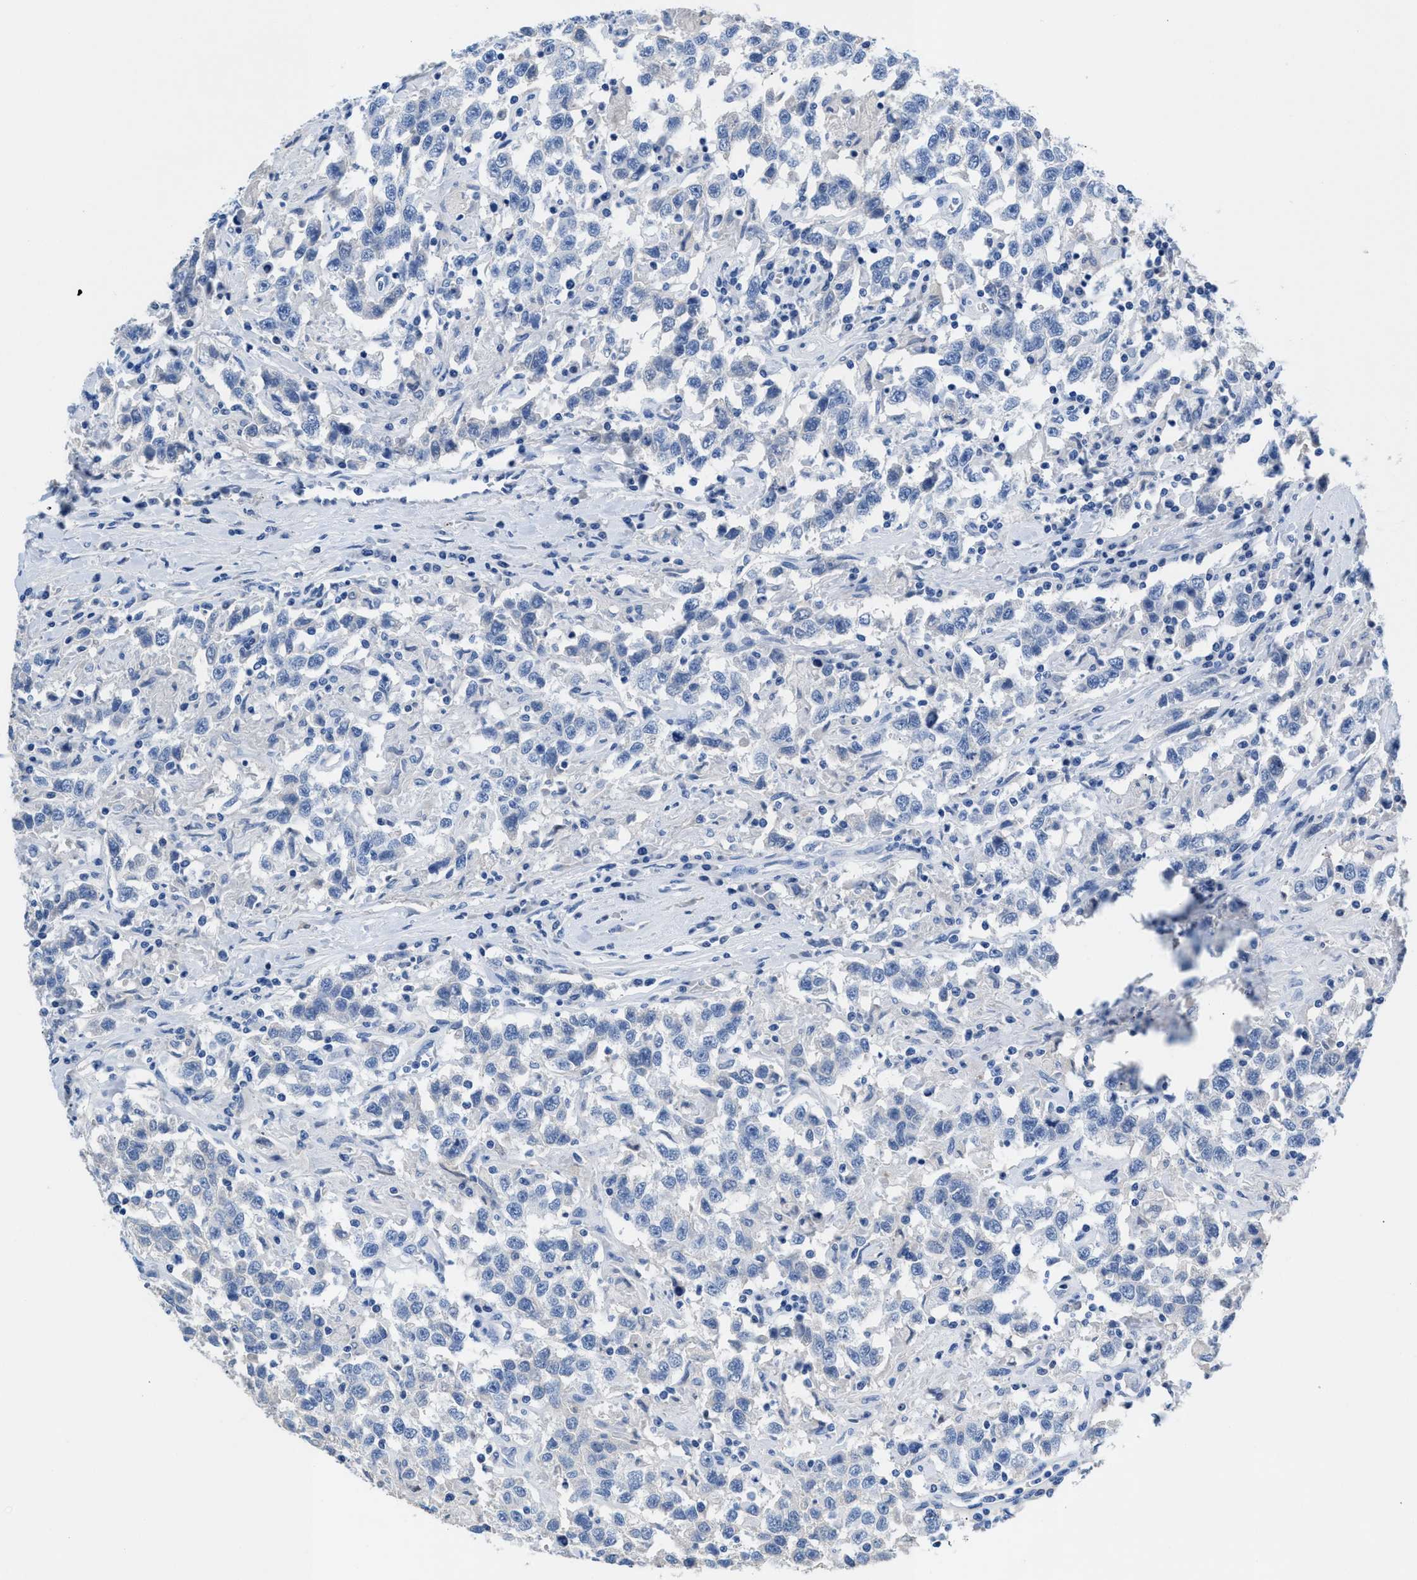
{"staining": {"intensity": "negative", "quantity": "none", "location": "none"}, "tissue": "testis cancer", "cell_type": "Tumor cells", "image_type": "cancer", "snomed": [{"axis": "morphology", "description": "Seminoma, NOS"}, {"axis": "topography", "description": "Testis"}], "caption": "Protein analysis of testis cancer (seminoma) exhibits no significant expression in tumor cells. The staining was performed using DAB (3,3'-diaminobenzidine) to visualize the protein expression in brown, while the nuclei were stained in blue with hematoxylin (Magnification: 20x).", "gene": "SLFN13", "patient": {"sex": "male", "age": 41}}